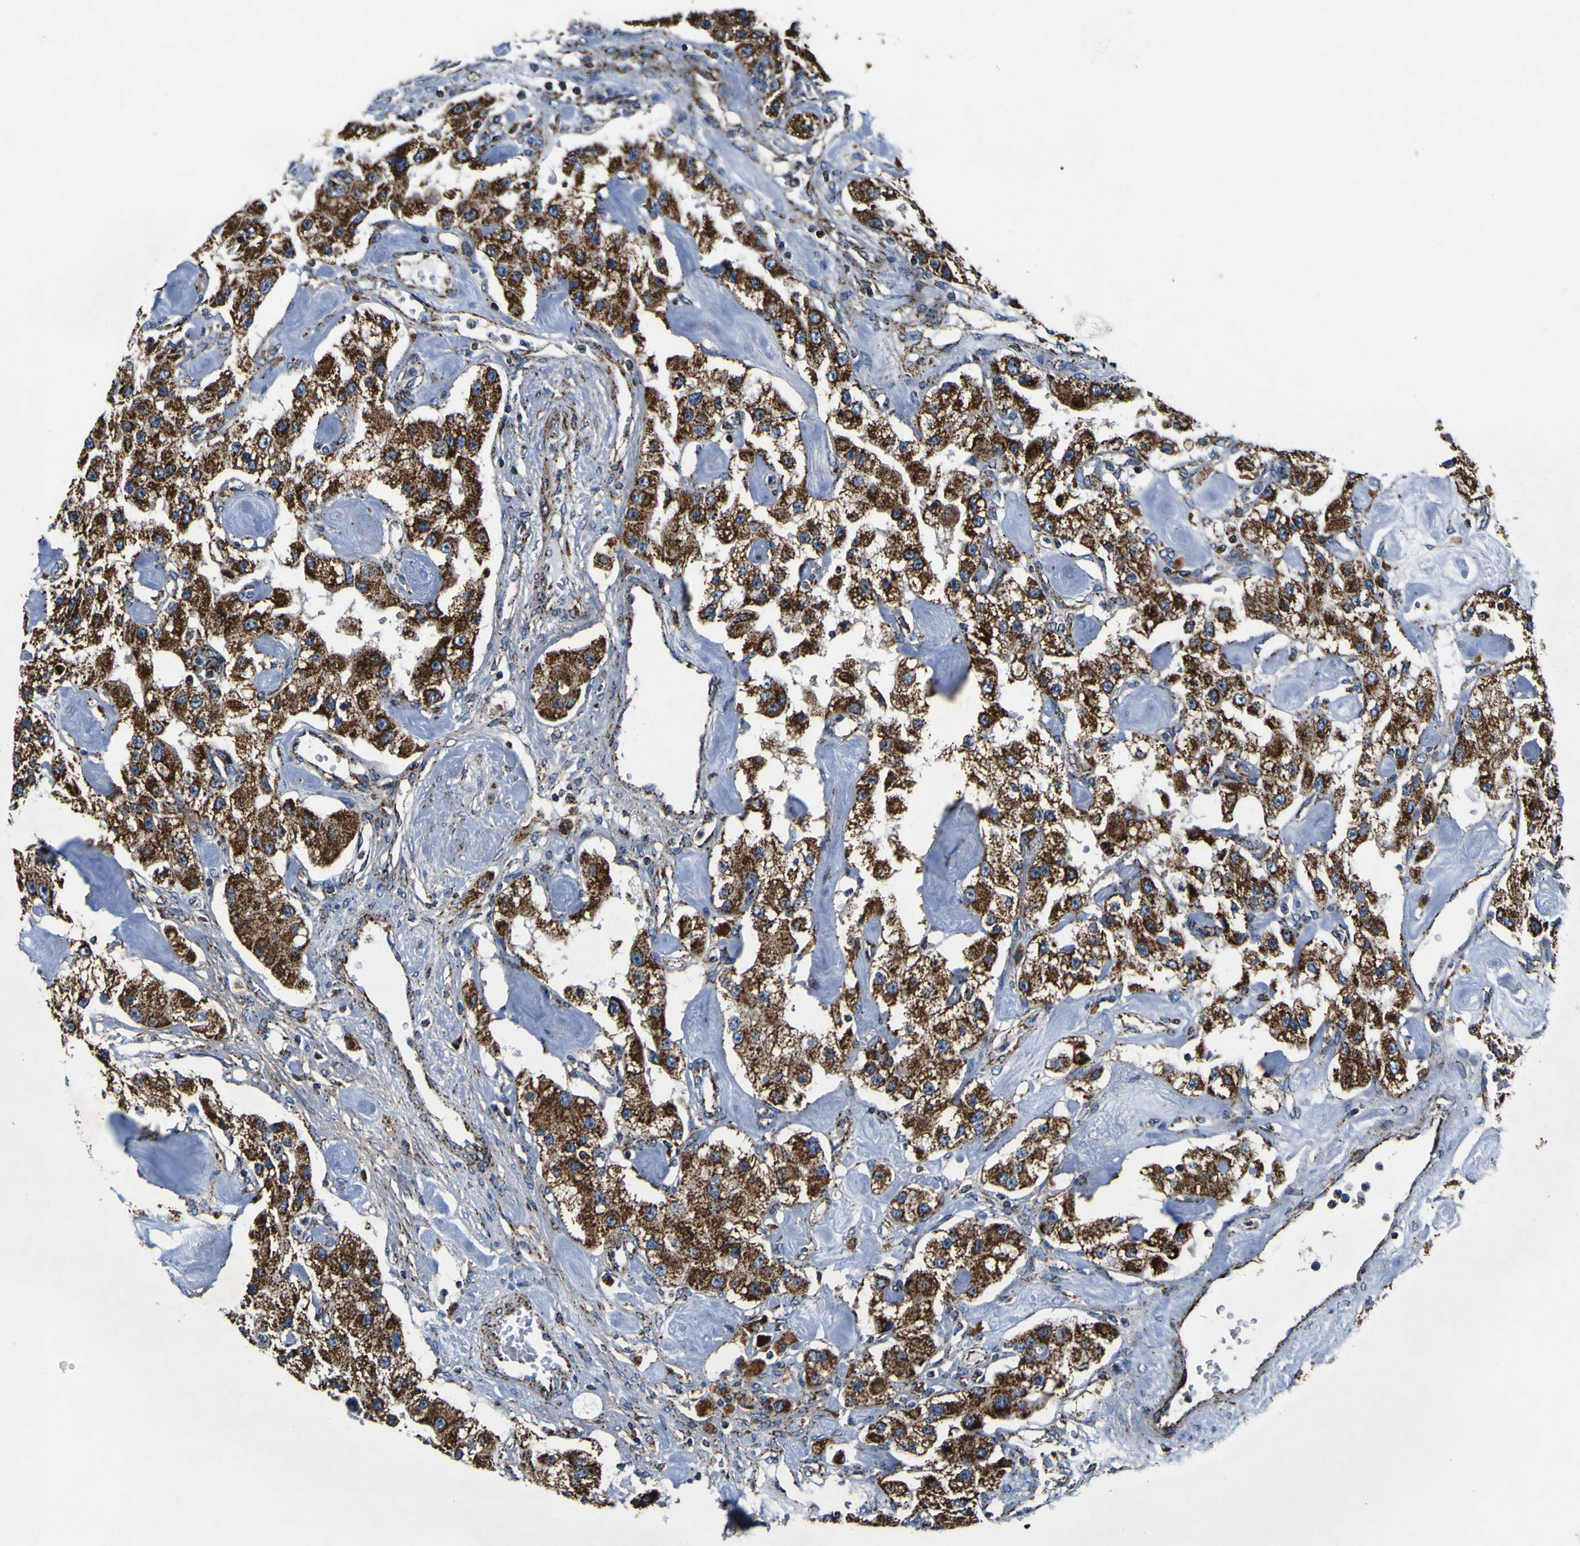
{"staining": {"intensity": "strong", "quantity": ">75%", "location": "cytoplasmic/membranous"}, "tissue": "carcinoid", "cell_type": "Tumor cells", "image_type": "cancer", "snomed": [{"axis": "morphology", "description": "Carcinoid, malignant, NOS"}, {"axis": "topography", "description": "Pancreas"}], "caption": "Protein expression analysis of carcinoid (malignant) displays strong cytoplasmic/membranous positivity in about >75% of tumor cells.", "gene": "PTRH2", "patient": {"sex": "male", "age": 41}}